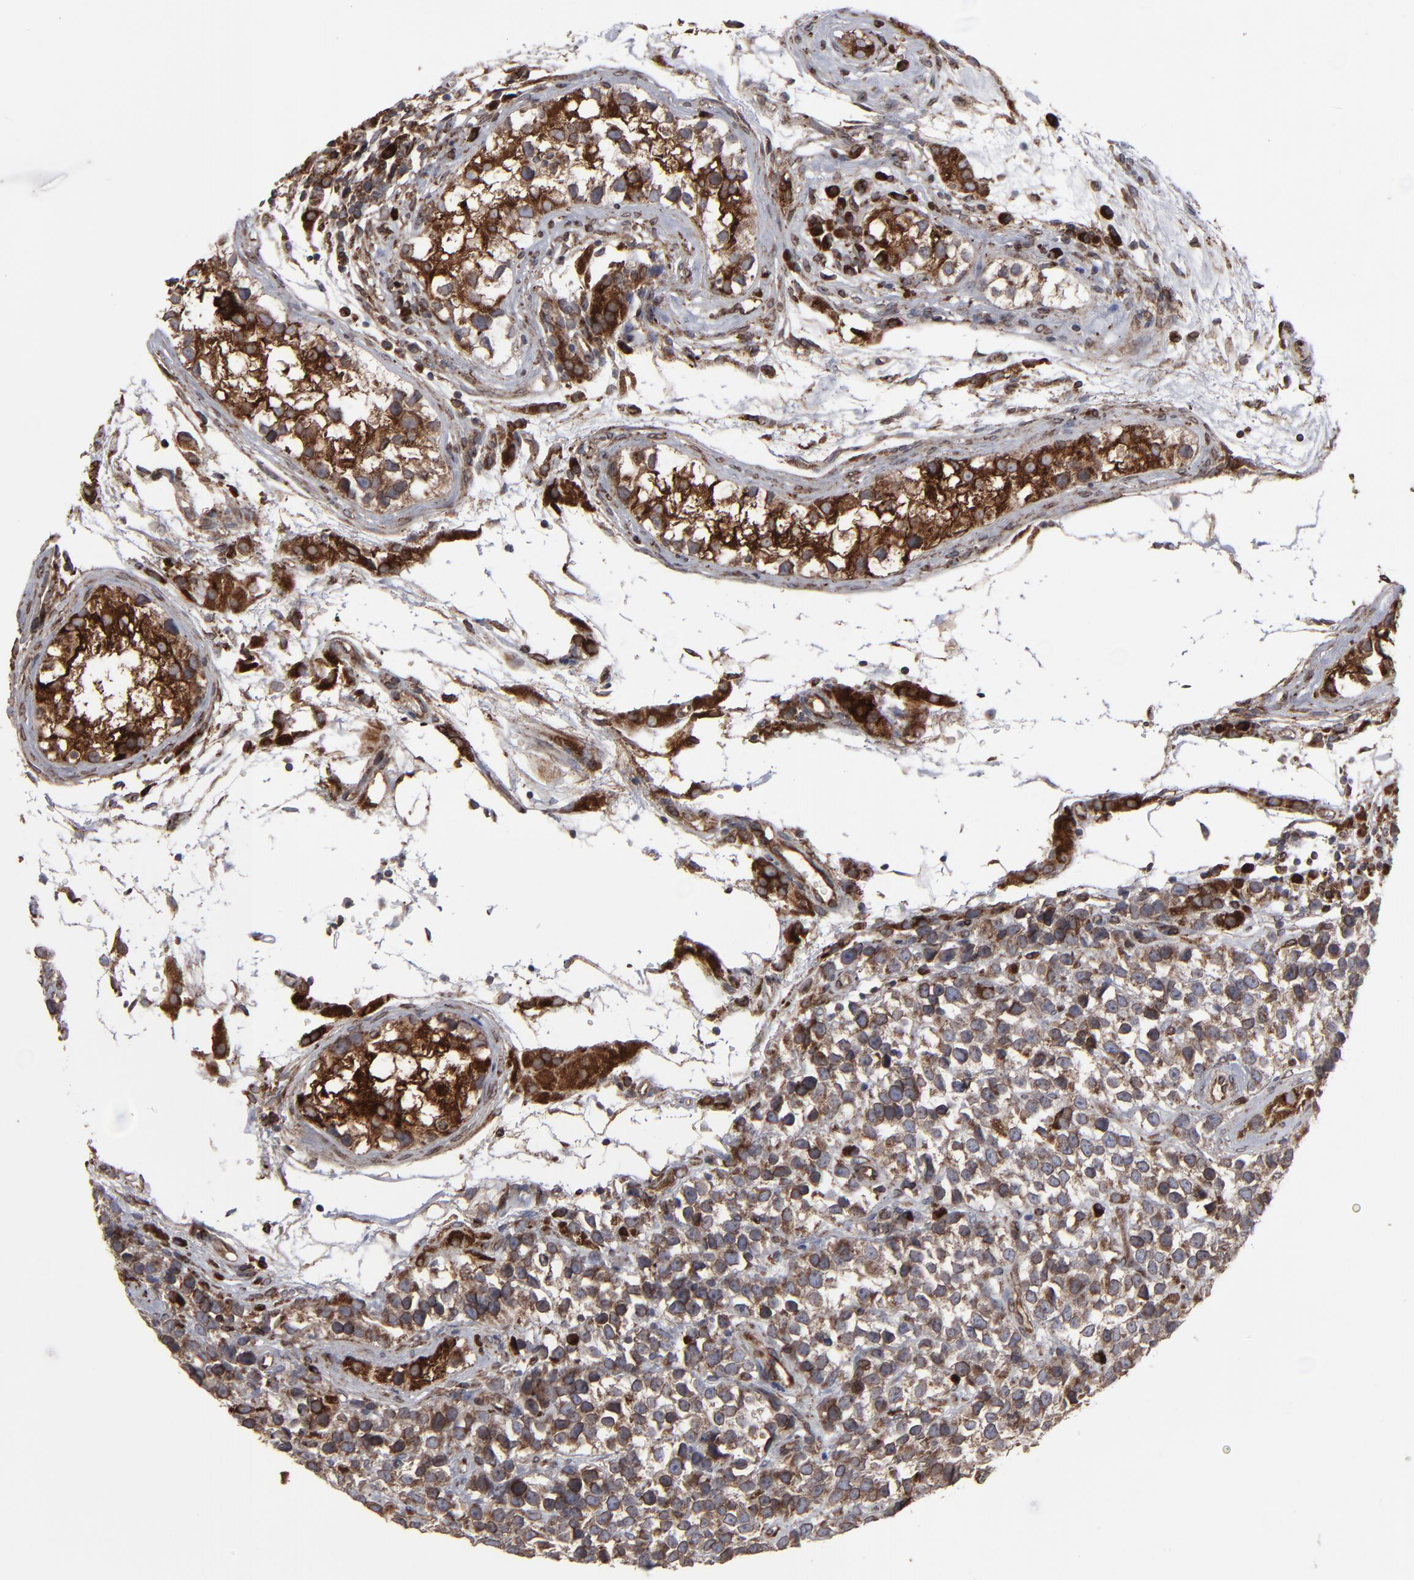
{"staining": {"intensity": "moderate", "quantity": ">75%", "location": "cytoplasmic/membranous"}, "tissue": "testis cancer", "cell_type": "Tumor cells", "image_type": "cancer", "snomed": [{"axis": "morphology", "description": "Seminoma, NOS"}, {"axis": "topography", "description": "Testis"}], "caption": "A photomicrograph showing moderate cytoplasmic/membranous staining in approximately >75% of tumor cells in testis cancer, as visualized by brown immunohistochemical staining.", "gene": "CNIH1", "patient": {"sex": "male", "age": 25}}